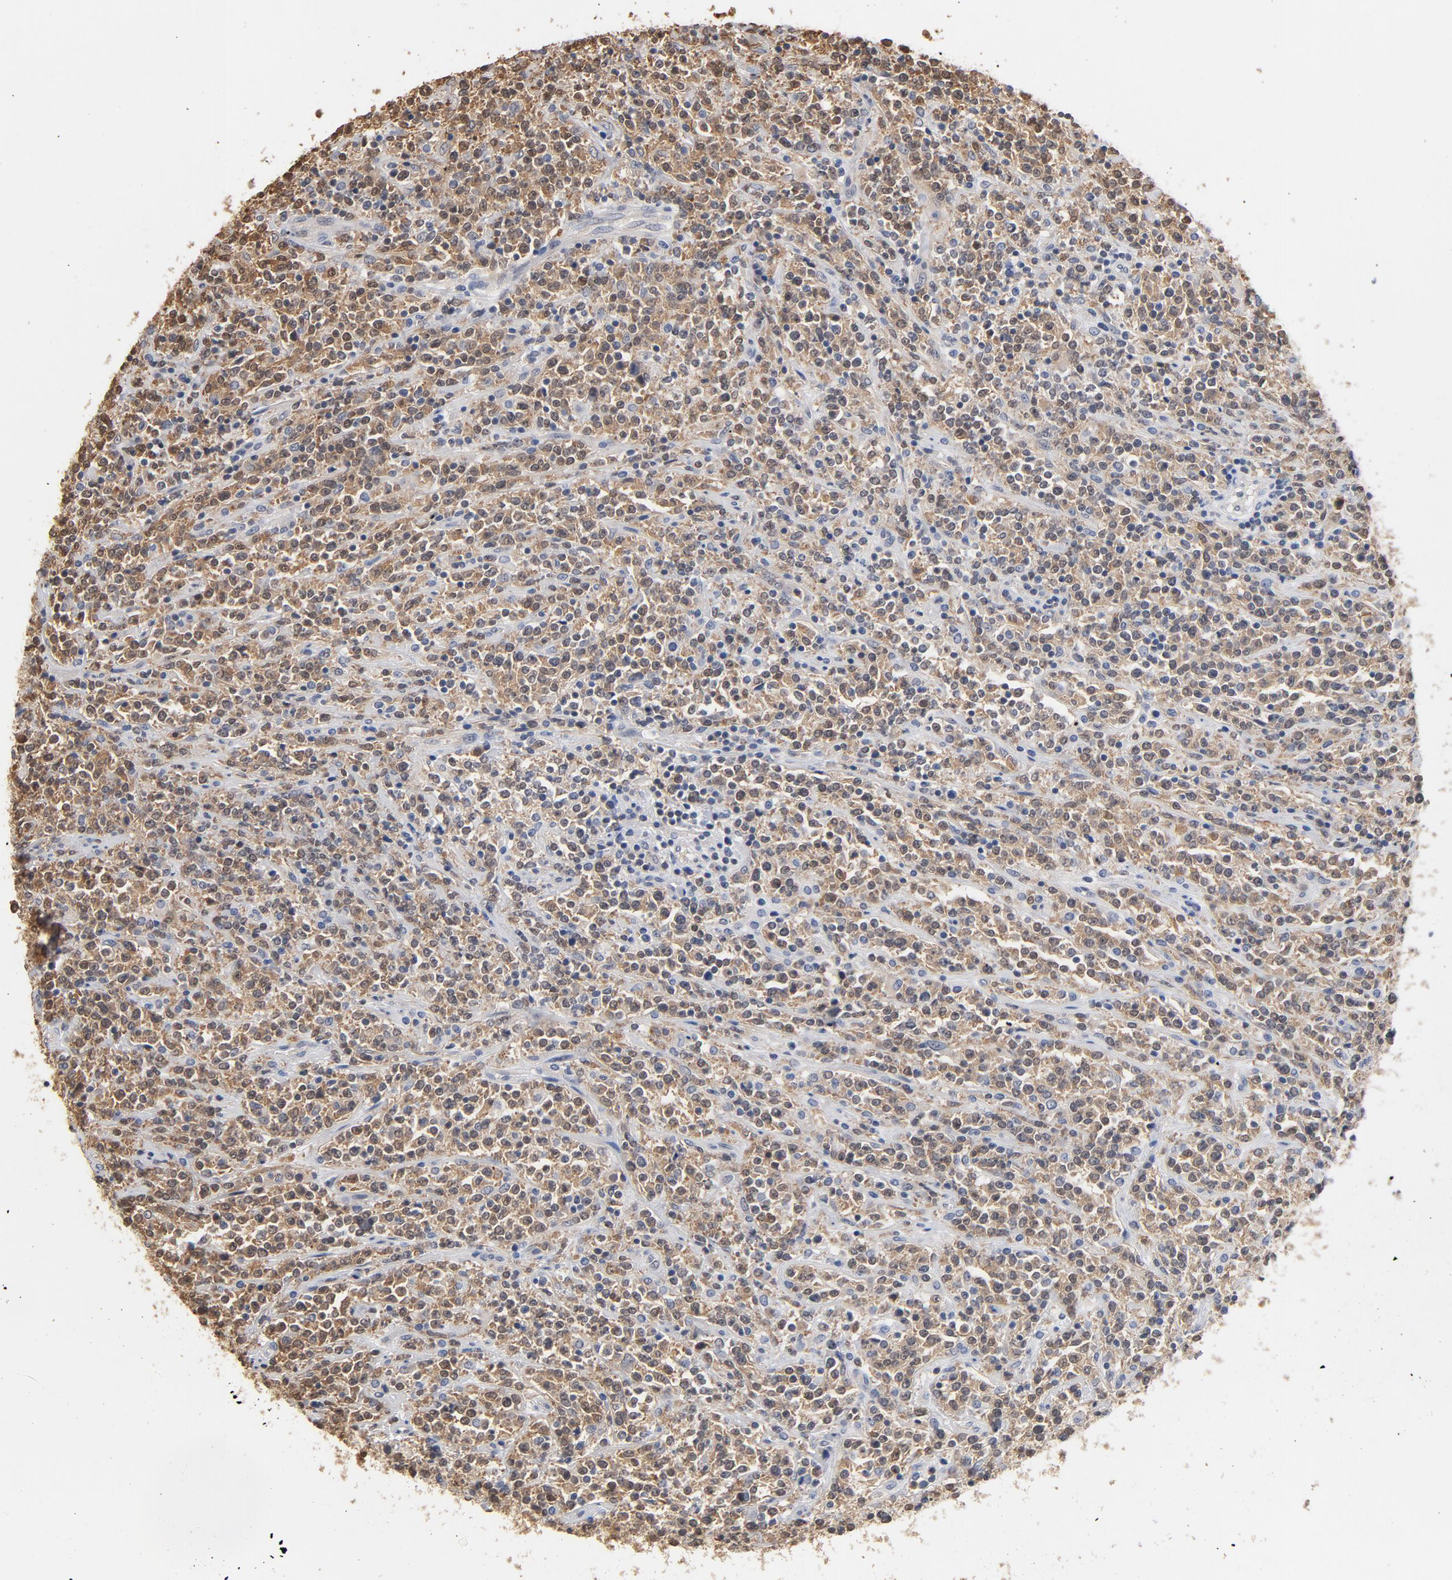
{"staining": {"intensity": "moderate", "quantity": ">75%", "location": "cytoplasmic/membranous"}, "tissue": "lymphoma", "cell_type": "Tumor cells", "image_type": "cancer", "snomed": [{"axis": "morphology", "description": "Malignant lymphoma, non-Hodgkin's type, High grade"}, {"axis": "topography", "description": "Soft tissue"}], "caption": "A histopathology image showing moderate cytoplasmic/membranous expression in approximately >75% of tumor cells in high-grade malignant lymphoma, non-Hodgkin's type, as visualized by brown immunohistochemical staining.", "gene": "MIF", "patient": {"sex": "male", "age": 18}}